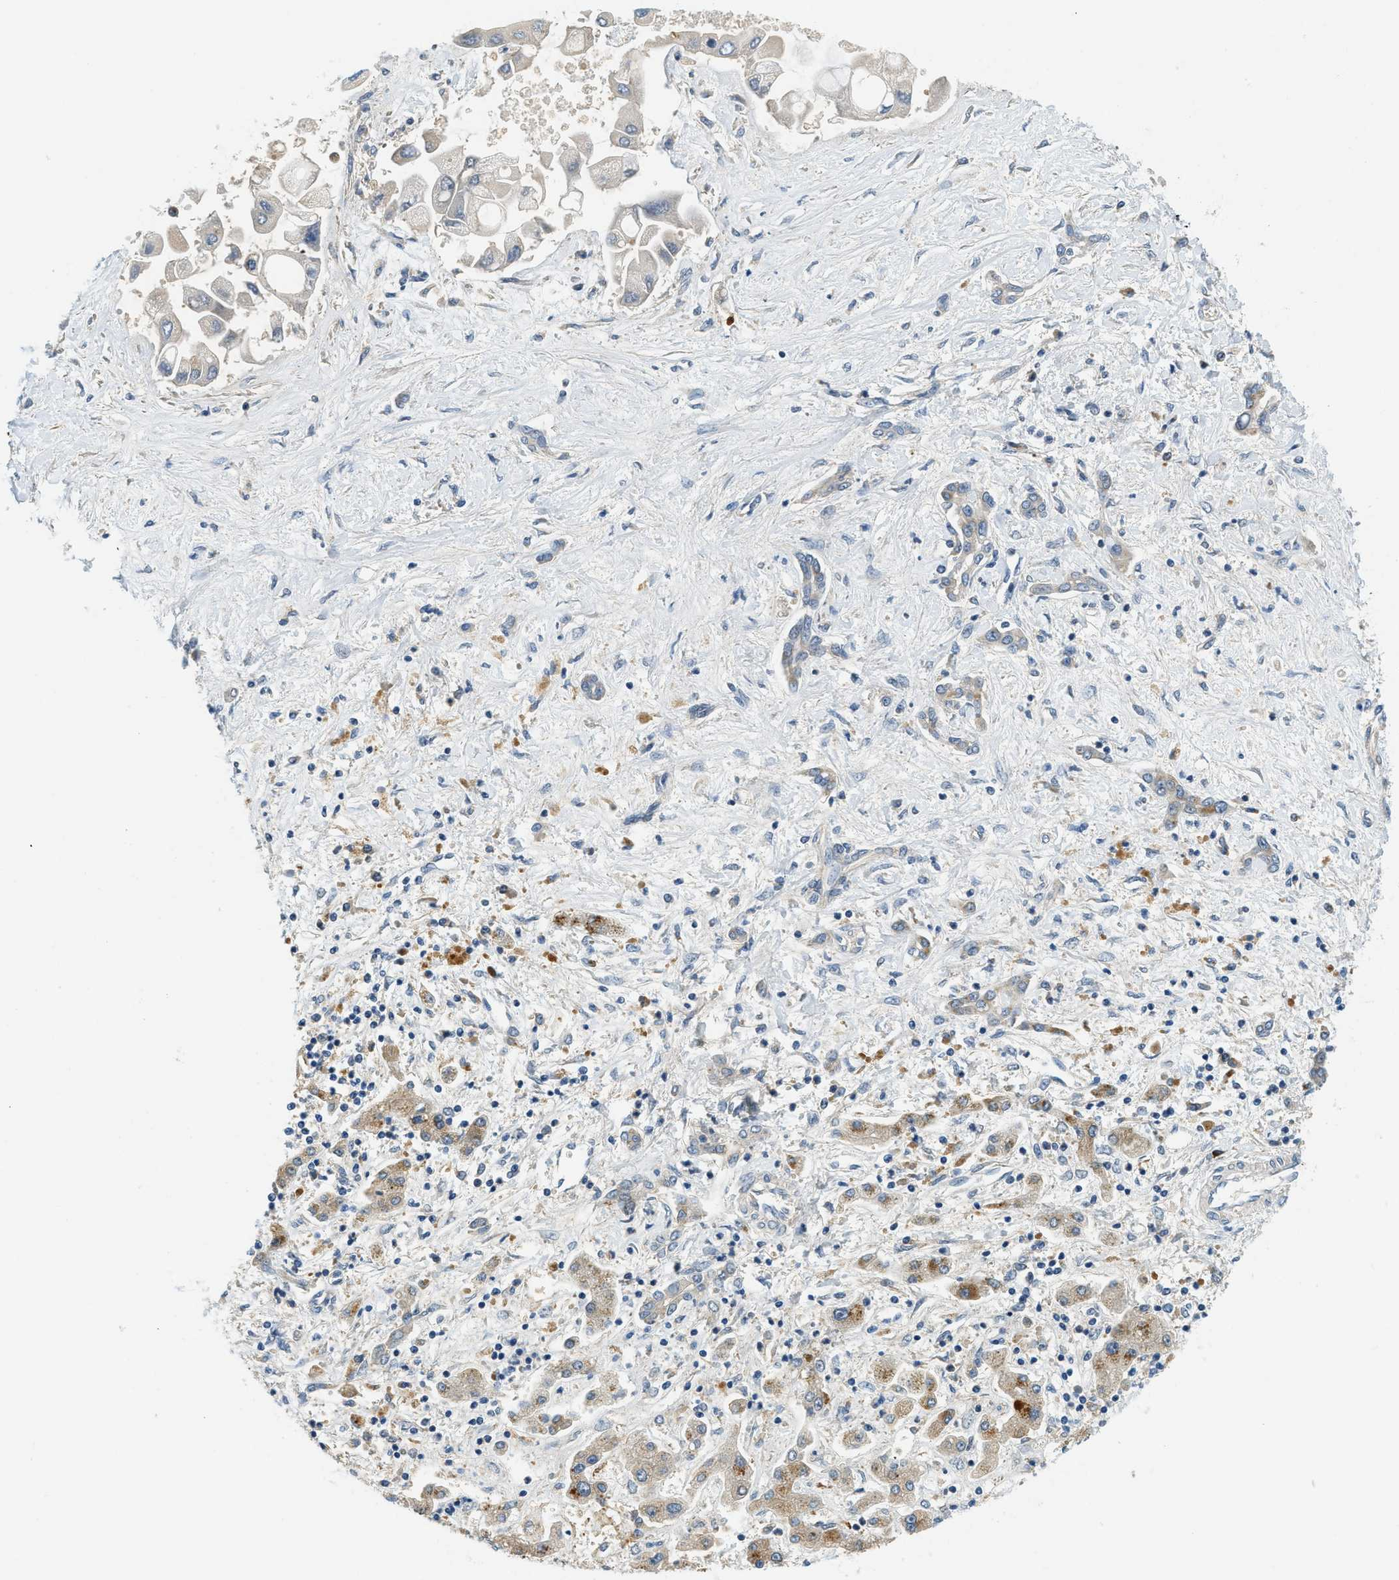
{"staining": {"intensity": "weak", "quantity": "<25%", "location": "cytoplasmic/membranous"}, "tissue": "liver cancer", "cell_type": "Tumor cells", "image_type": "cancer", "snomed": [{"axis": "morphology", "description": "Cholangiocarcinoma"}, {"axis": "topography", "description": "Liver"}], "caption": "Immunohistochemistry (IHC) micrograph of human liver cholangiocarcinoma stained for a protein (brown), which reveals no staining in tumor cells. (DAB (3,3'-diaminobenzidine) immunohistochemistry with hematoxylin counter stain).", "gene": "KCNK1", "patient": {"sex": "male", "age": 50}}